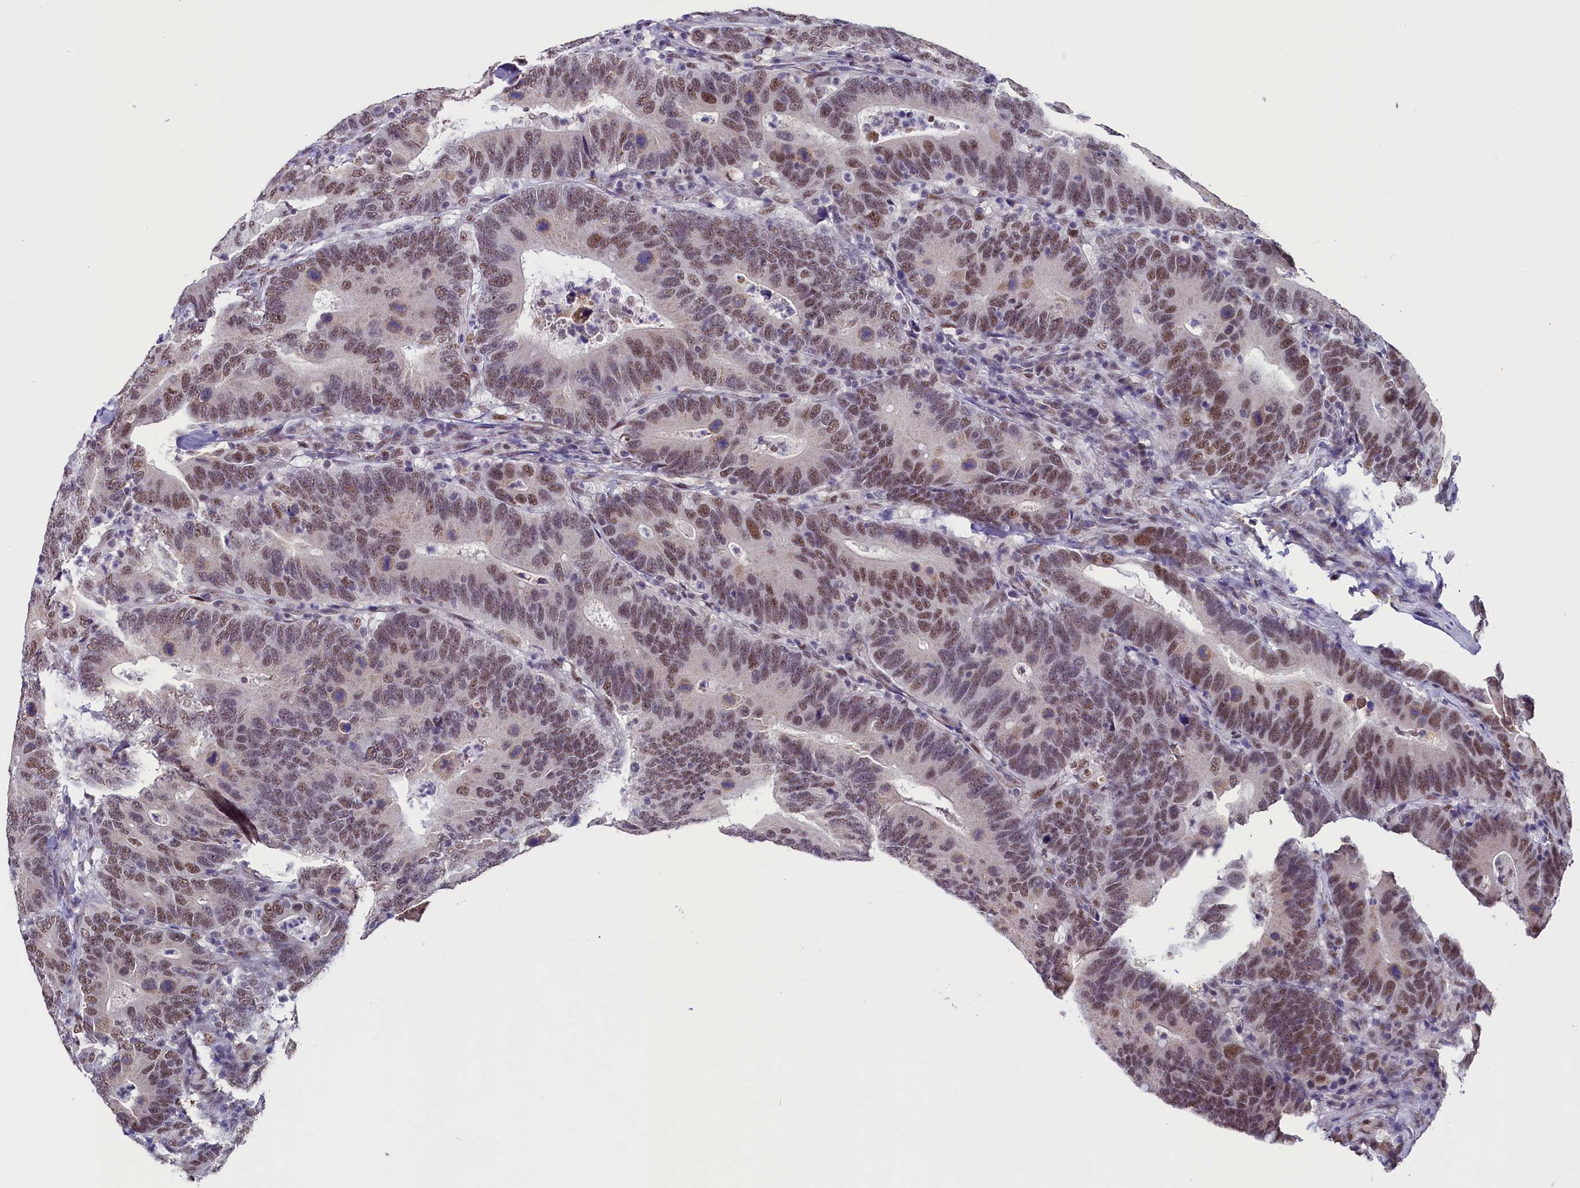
{"staining": {"intensity": "moderate", "quantity": "25%-75%", "location": "nuclear"}, "tissue": "colorectal cancer", "cell_type": "Tumor cells", "image_type": "cancer", "snomed": [{"axis": "morphology", "description": "Adenocarcinoma, NOS"}, {"axis": "topography", "description": "Colon"}], "caption": "A medium amount of moderate nuclear expression is appreciated in about 25%-75% of tumor cells in colorectal cancer (adenocarcinoma) tissue. (brown staining indicates protein expression, while blue staining denotes nuclei).", "gene": "NCBP1", "patient": {"sex": "female", "age": 66}}